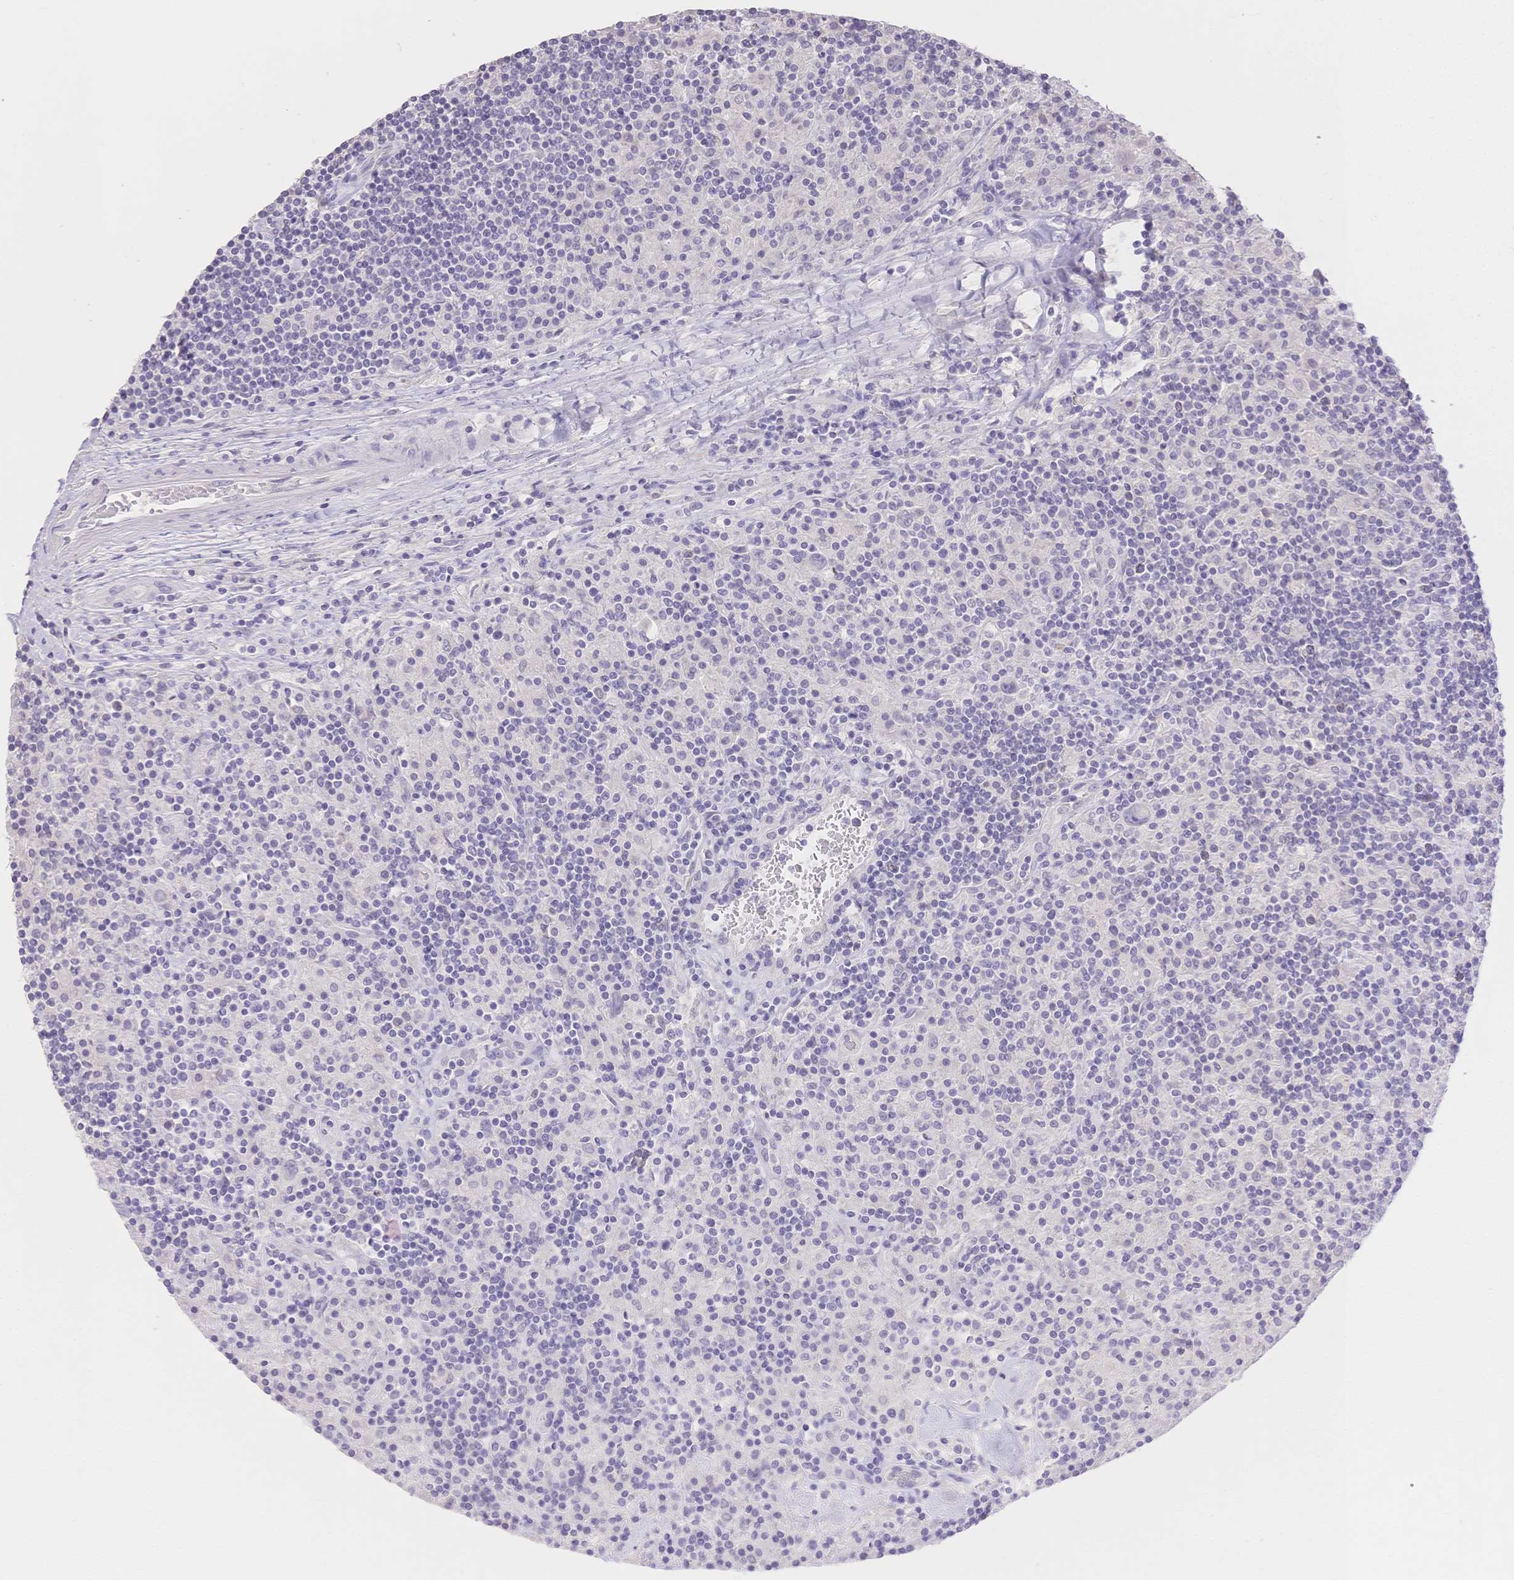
{"staining": {"intensity": "negative", "quantity": "none", "location": "none"}, "tissue": "lymphoma", "cell_type": "Tumor cells", "image_type": "cancer", "snomed": [{"axis": "morphology", "description": "Hodgkin's disease, NOS"}, {"axis": "topography", "description": "Lymph node"}], "caption": "There is no significant staining in tumor cells of lymphoma. The staining was performed using DAB (3,3'-diaminobenzidine) to visualize the protein expression in brown, while the nuclei were stained in blue with hematoxylin (Magnification: 20x).", "gene": "SUV39H2", "patient": {"sex": "male", "age": 70}}